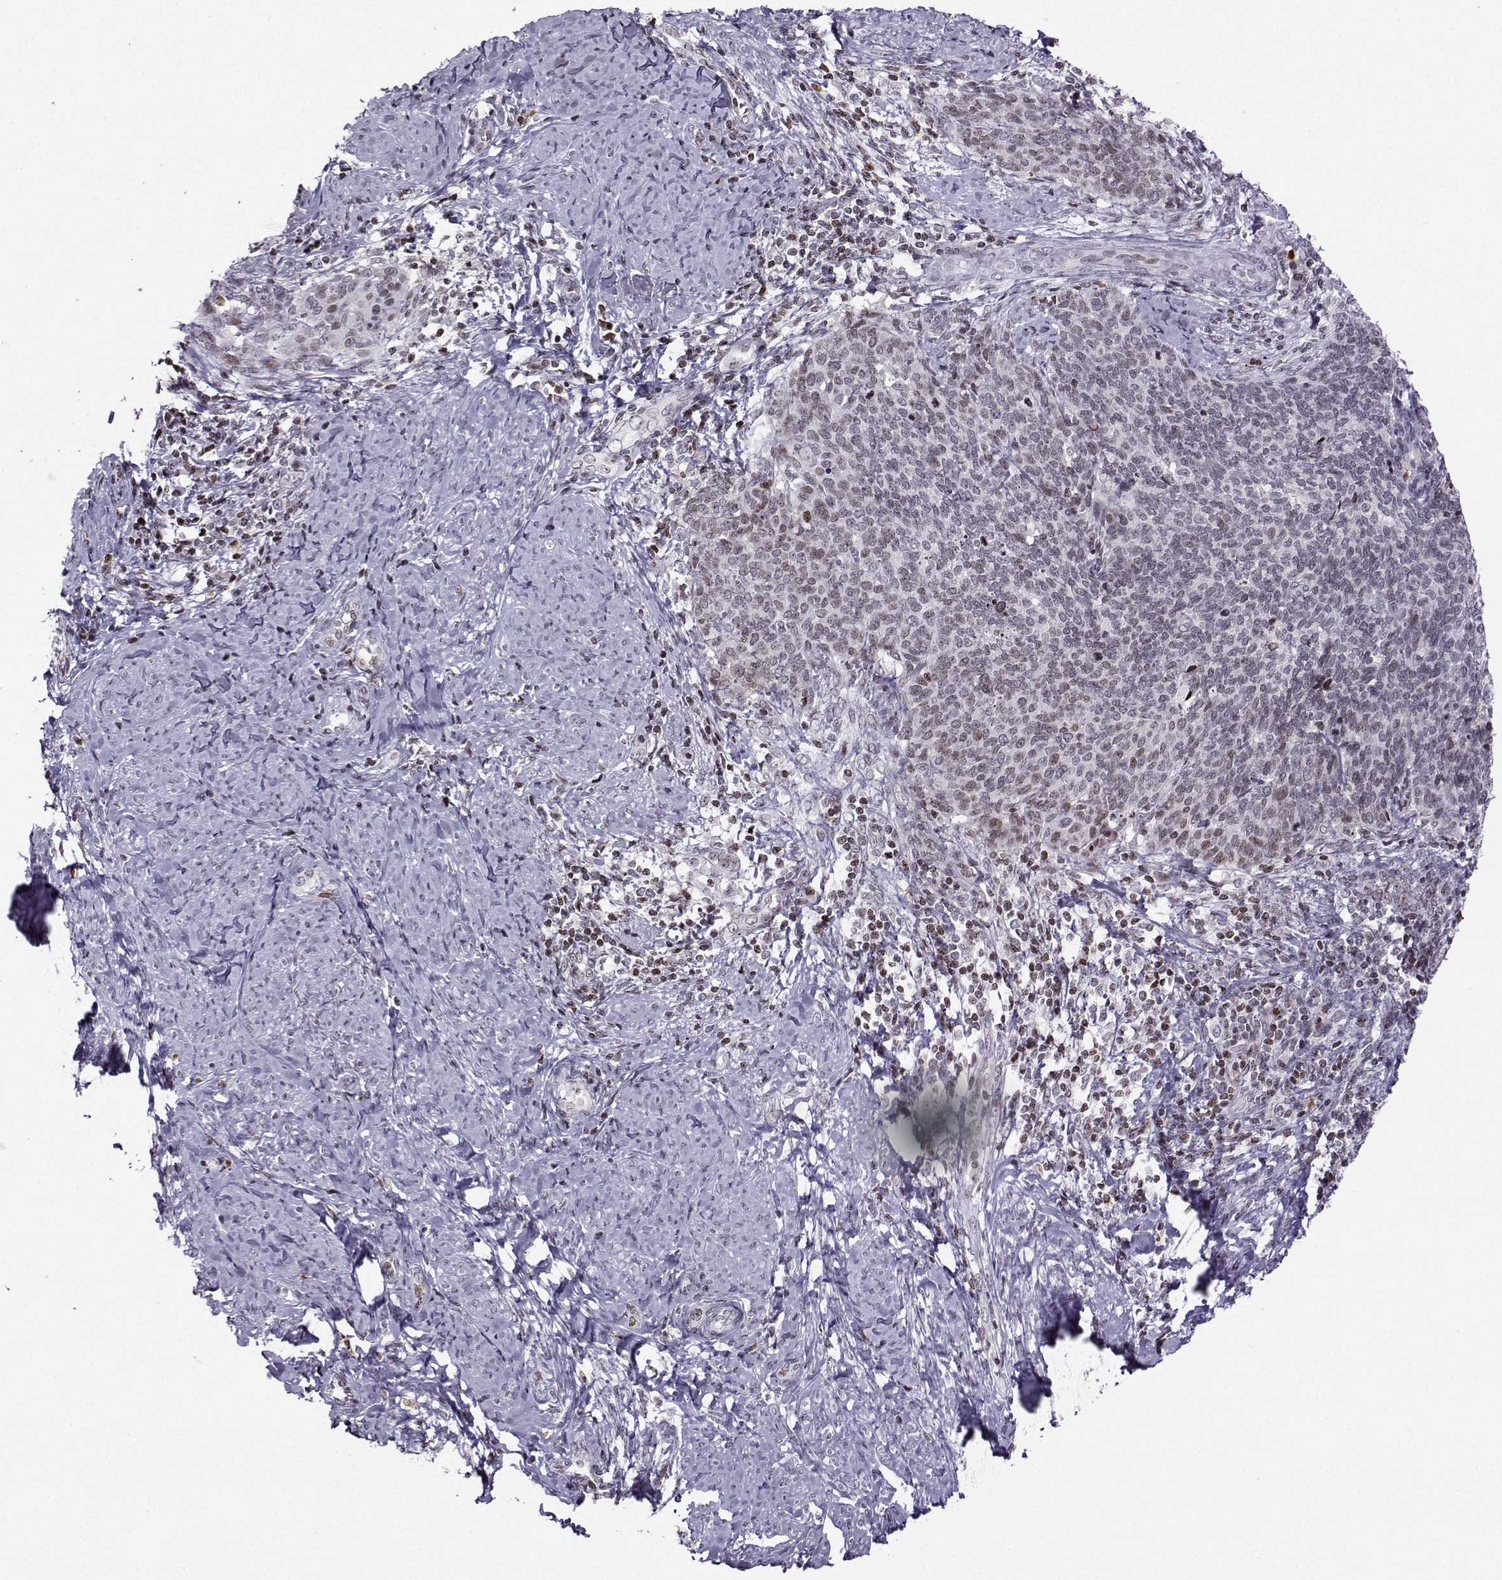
{"staining": {"intensity": "weak", "quantity": "<25%", "location": "nuclear"}, "tissue": "cervical cancer", "cell_type": "Tumor cells", "image_type": "cancer", "snomed": [{"axis": "morphology", "description": "Normal tissue, NOS"}, {"axis": "morphology", "description": "Squamous cell carcinoma, NOS"}, {"axis": "topography", "description": "Cervix"}], "caption": "IHC image of neoplastic tissue: human cervical squamous cell carcinoma stained with DAB shows no significant protein positivity in tumor cells. The staining was performed using DAB to visualize the protein expression in brown, while the nuclei were stained in blue with hematoxylin (Magnification: 20x).", "gene": "ZNF19", "patient": {"sex": "female", "age": 39}}